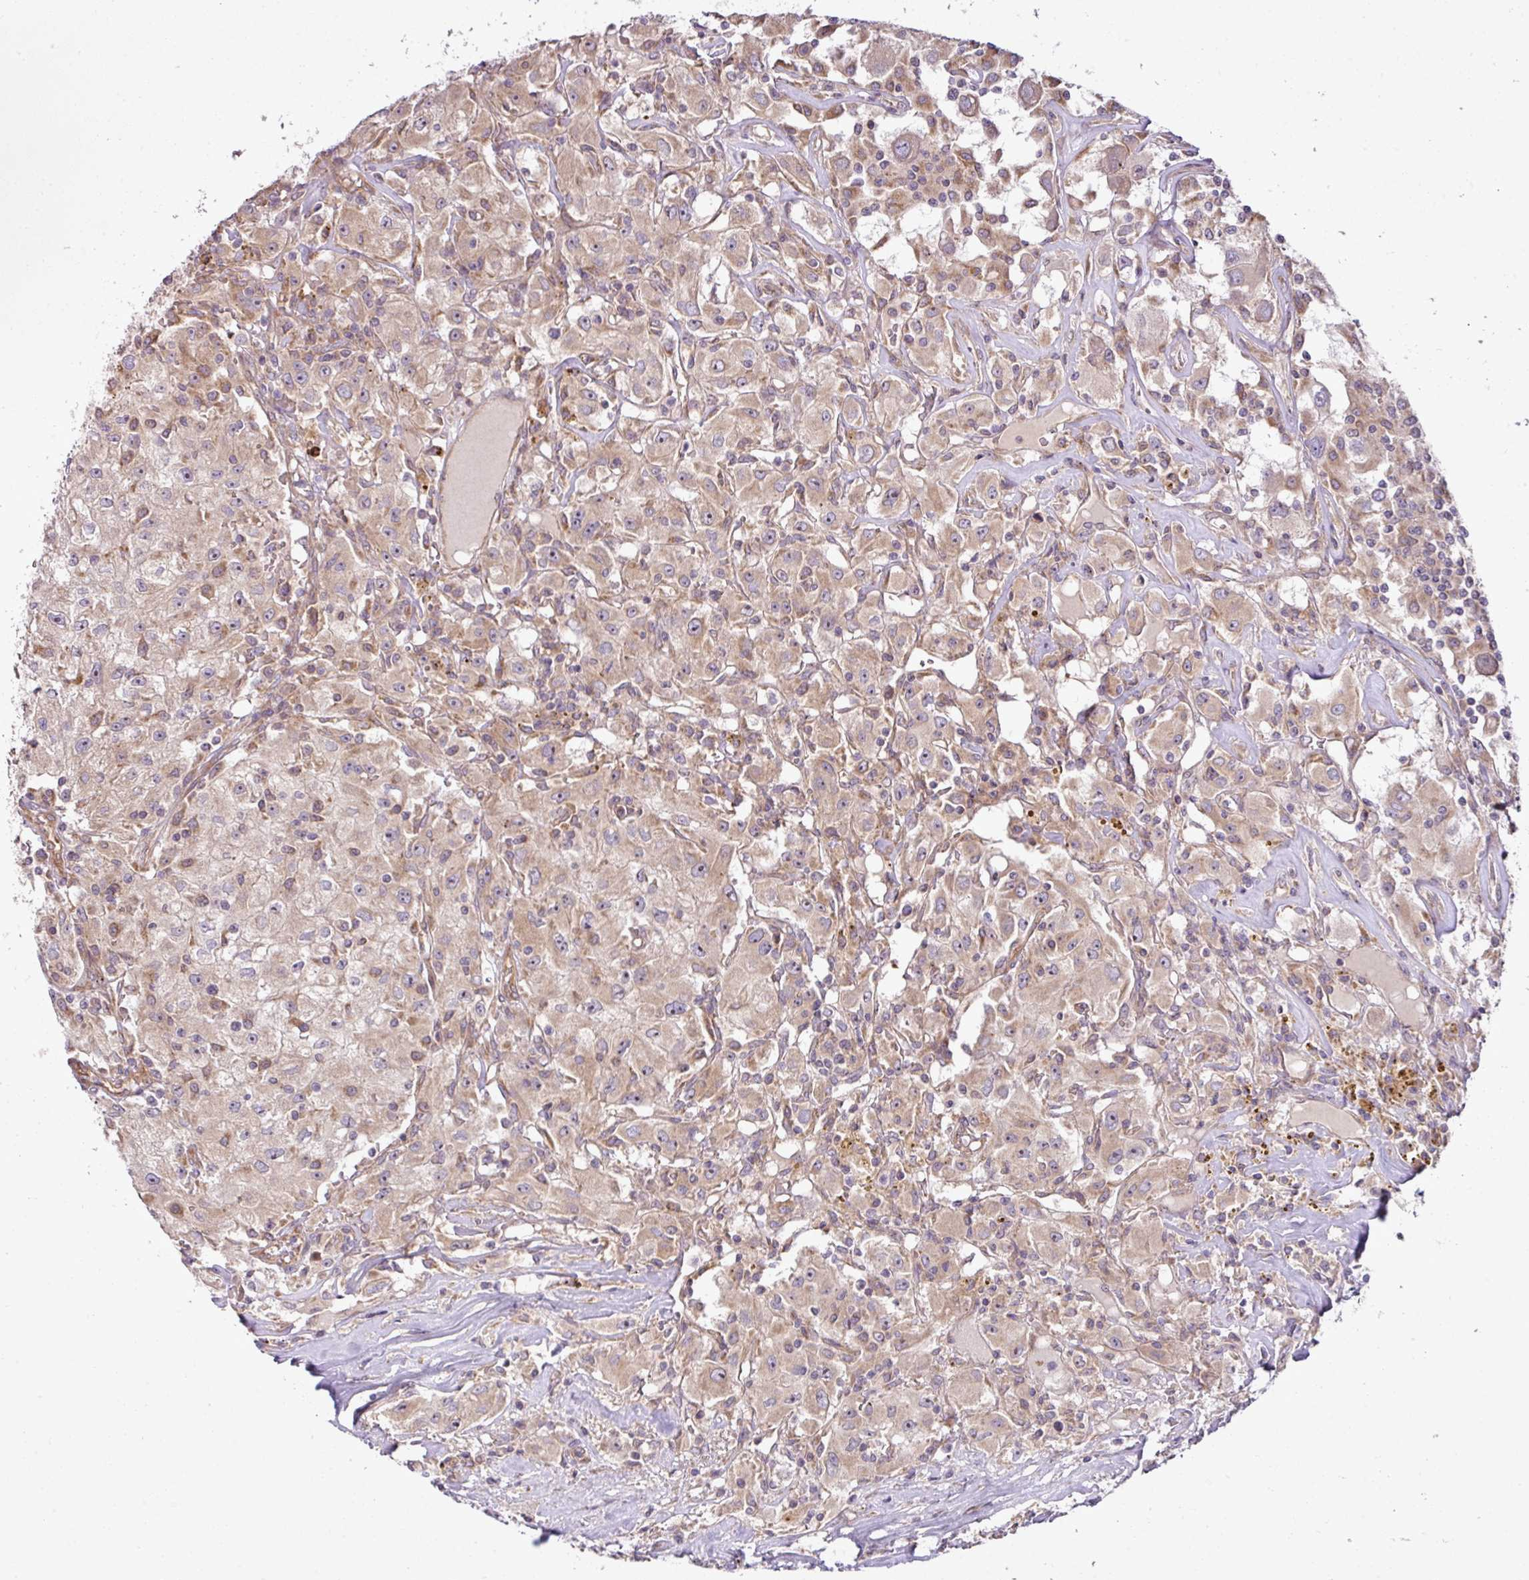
{"staining": {"intensity": "weak", "quantity": ">75%", "location": "cytoplasmic/membranous"}, "tissue": "renal cancer", "cell_type": "Tumor cells", "image_type": "cancer", "snomed": [{"axis": "morphology", "description": "Adenocarcinoma, NOS"}, {"axis": "topography", "description": "Kidney"}], "caption": "Immunohistochemistry (DAB) staining of human renal cancer exhibits weak cytoplasmic/membranous protein positivity in about >75% of tumor cells.", "gene": "COX18", "patient": {"sex": "female", "age": 67}}